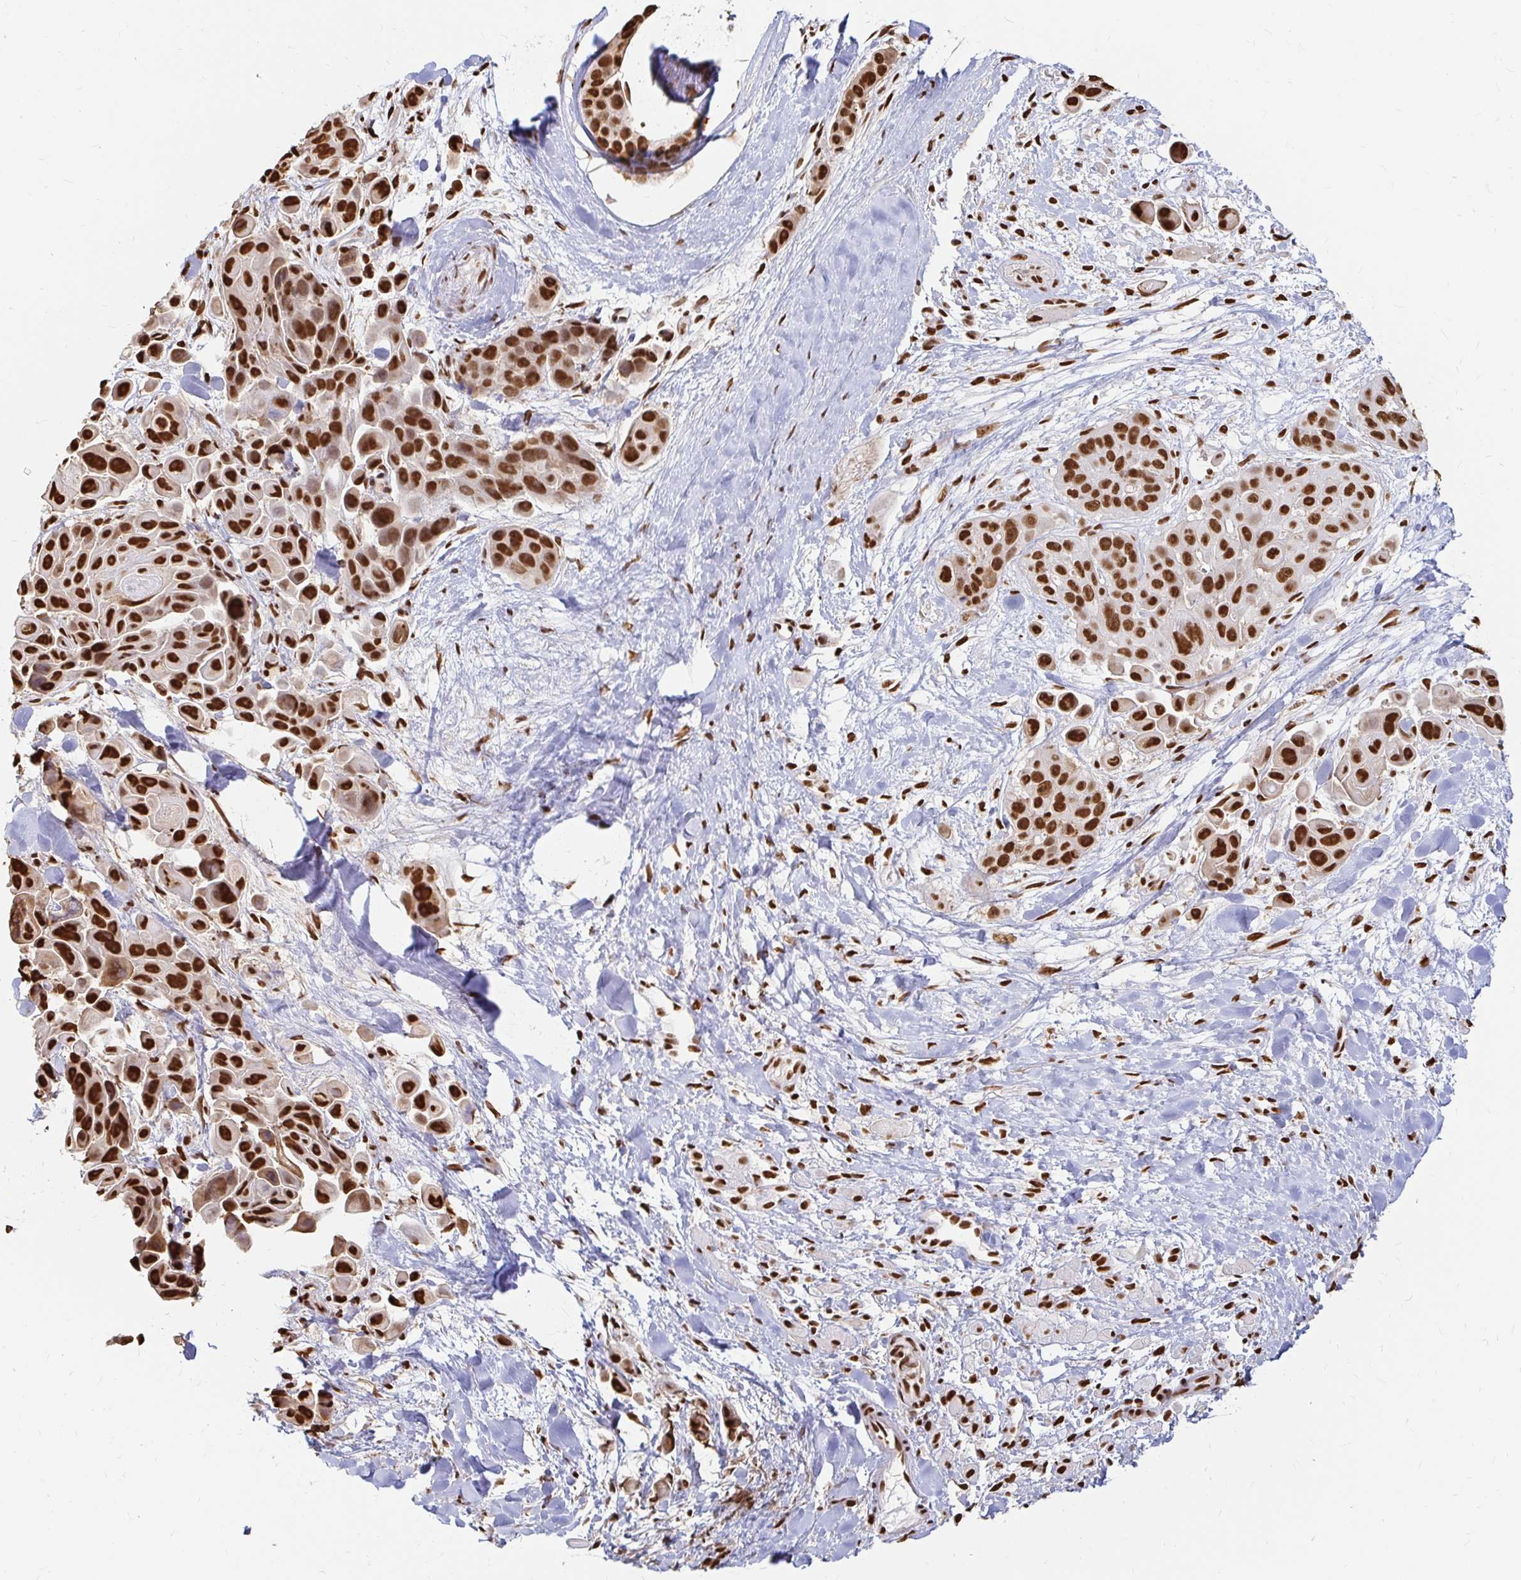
{"staining": {"intensity": "strong", "quantity": ">75%", "location": "nuclear"}, "tissue": "skin cancer", "cell_type": "Tumor cells", "image_type": "cancer", "snomed": [{"axis": "morphology", "description": "Squamous cell carcinoma, NOS"}, {"axis": "topography", "description": "Skin"}], "caption": "Immunohistochemistry photomicrograph of squamous cell carcinoma (skin) stained for a protein (brown), which reveals high levels of strong nuclear expression in approximately >75% of tumor cells.", "gene": "HNRNPU", "patient": {"sex": "male", "age": 67}}